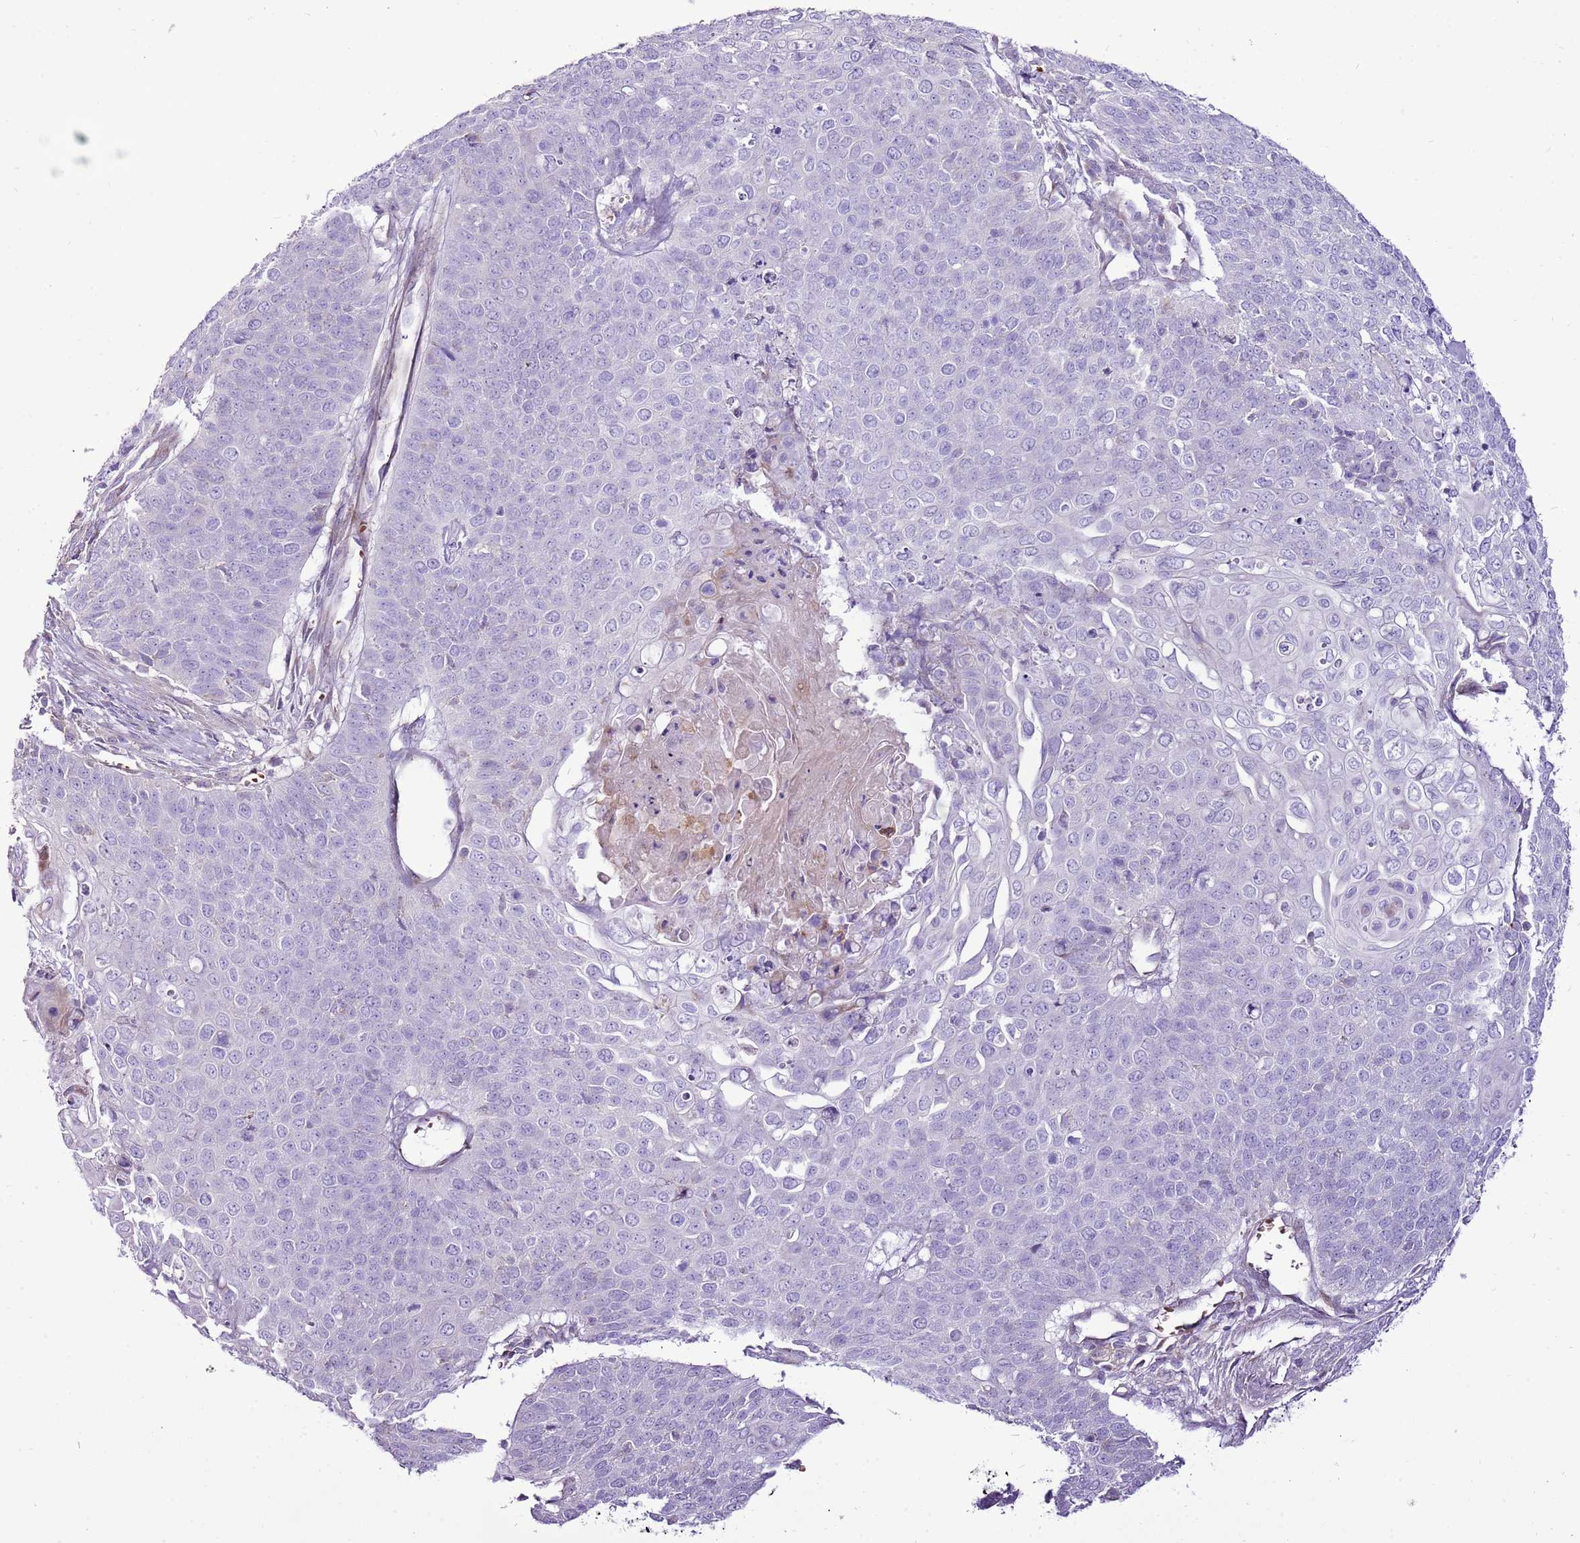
{"staining": {"intensity": "negative", "quantity": "none", "location": "none"}, "tissue": "cervical cancer", "cell_type": "Tumor cells", "image_type": "cancer", "snomed": [{"axis": "morphology", "description": "Squamous cell carcinoma, NOS"}, {"axis": "topography", "description": "Cervix"}], "caption": "Immunohistochemistry micrograph of cervical cancer stained for a protein (brown), which demonstrates no expression in tumor cells.", "gene": "CHAC2", "patient": {"sex": "female", "age": 39}}